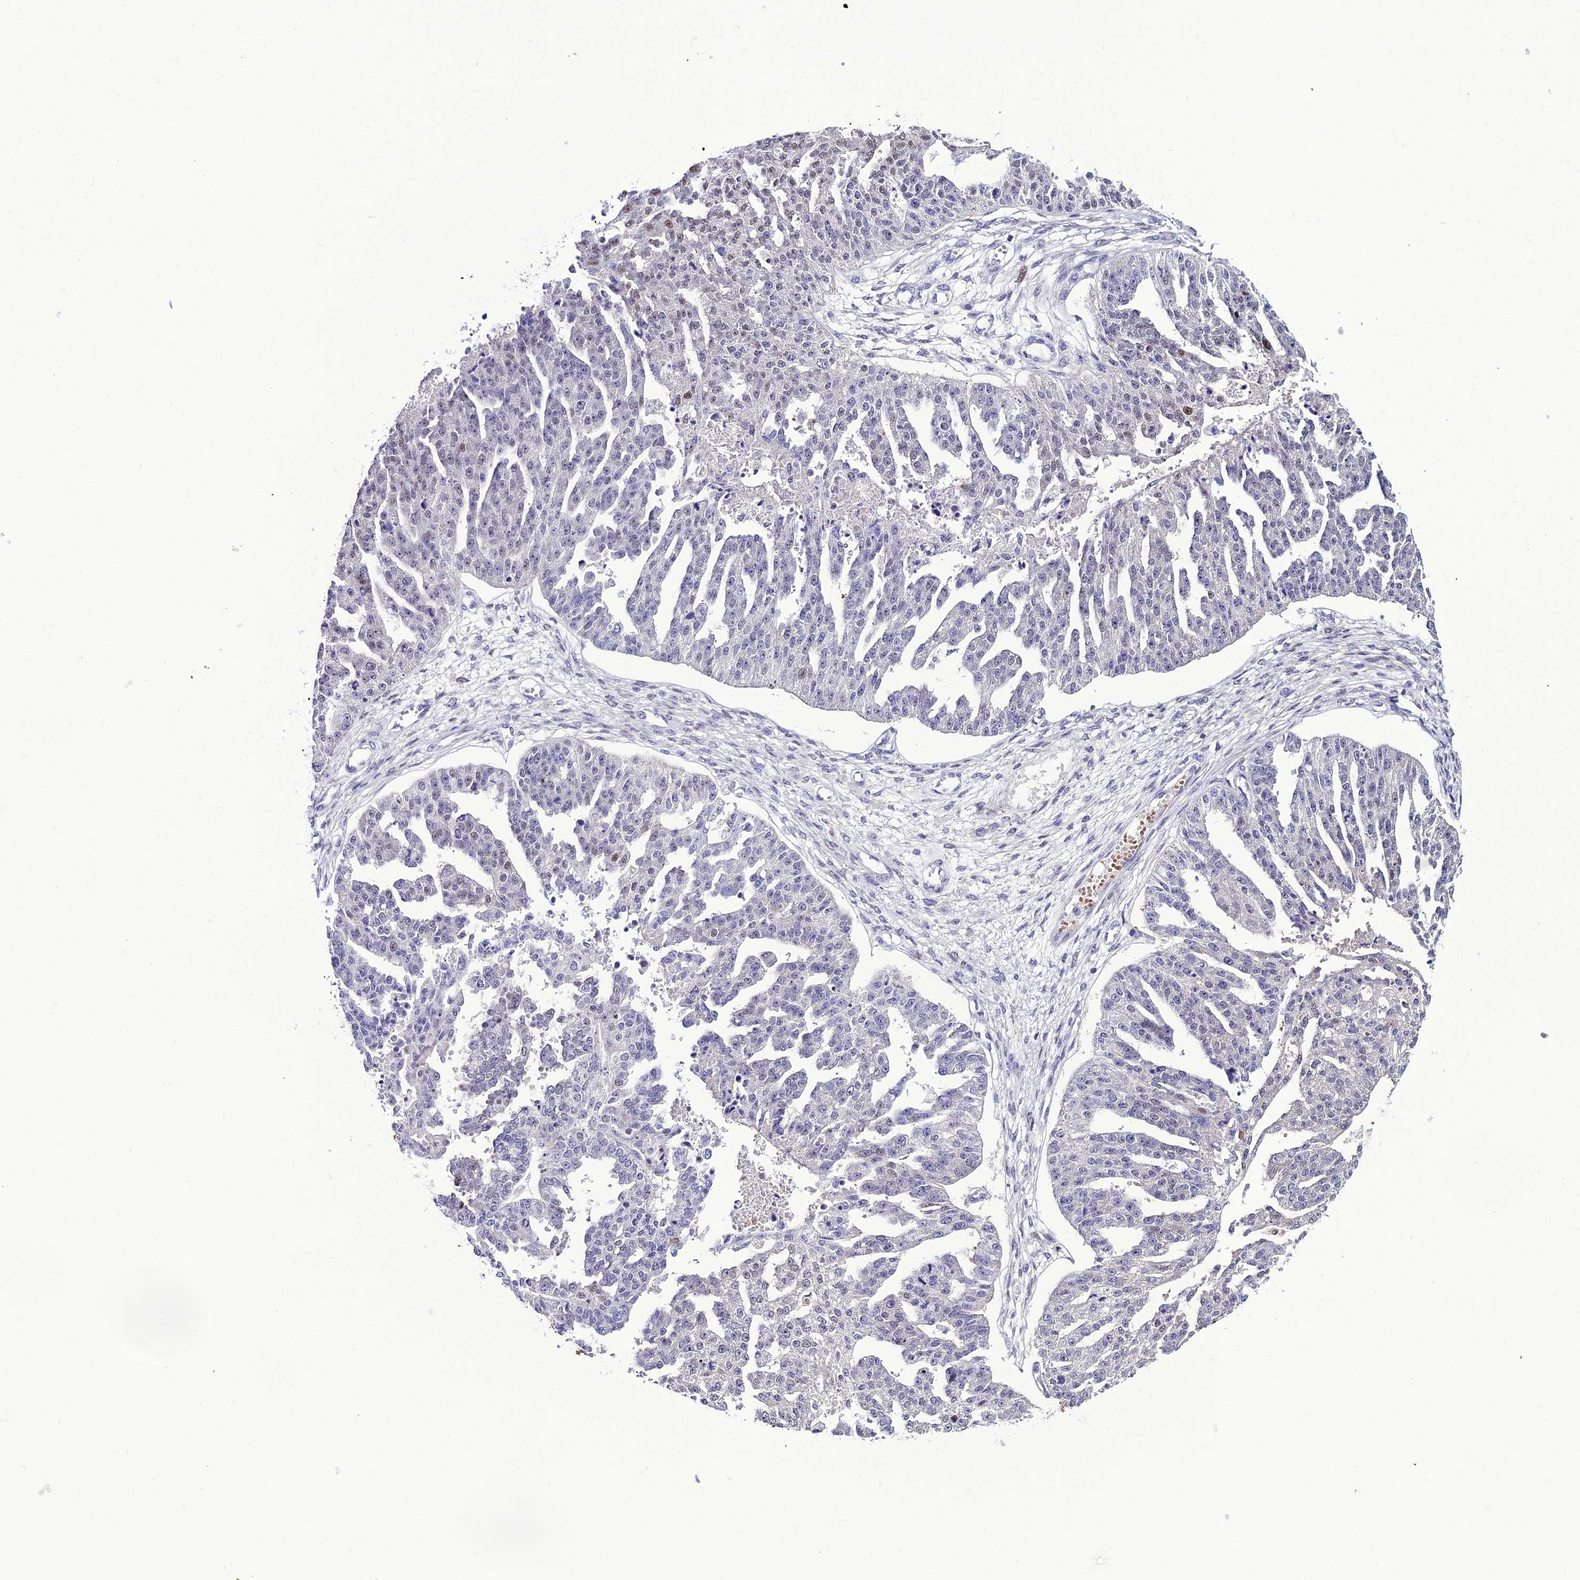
{"staining": {"intensity": "negative", "quantity": "none", "location": "none"}, "tissue": "ovarian cancer", "cell_type": "Tumor cells", "image_type": "cancer", "snomed": [{"axis": "morphology", "description": "Cystadenocarcinoma, serous, NOS"}, {"axis": "topography", "description": "Ovary"}], "caption": "This is an IHC histopathology image of ovarian serous cystadenocarcinoma. There is no positivity in tumor cells.", "gene": "ZNF707", "patient": {"sex": "female", "age": 58}}